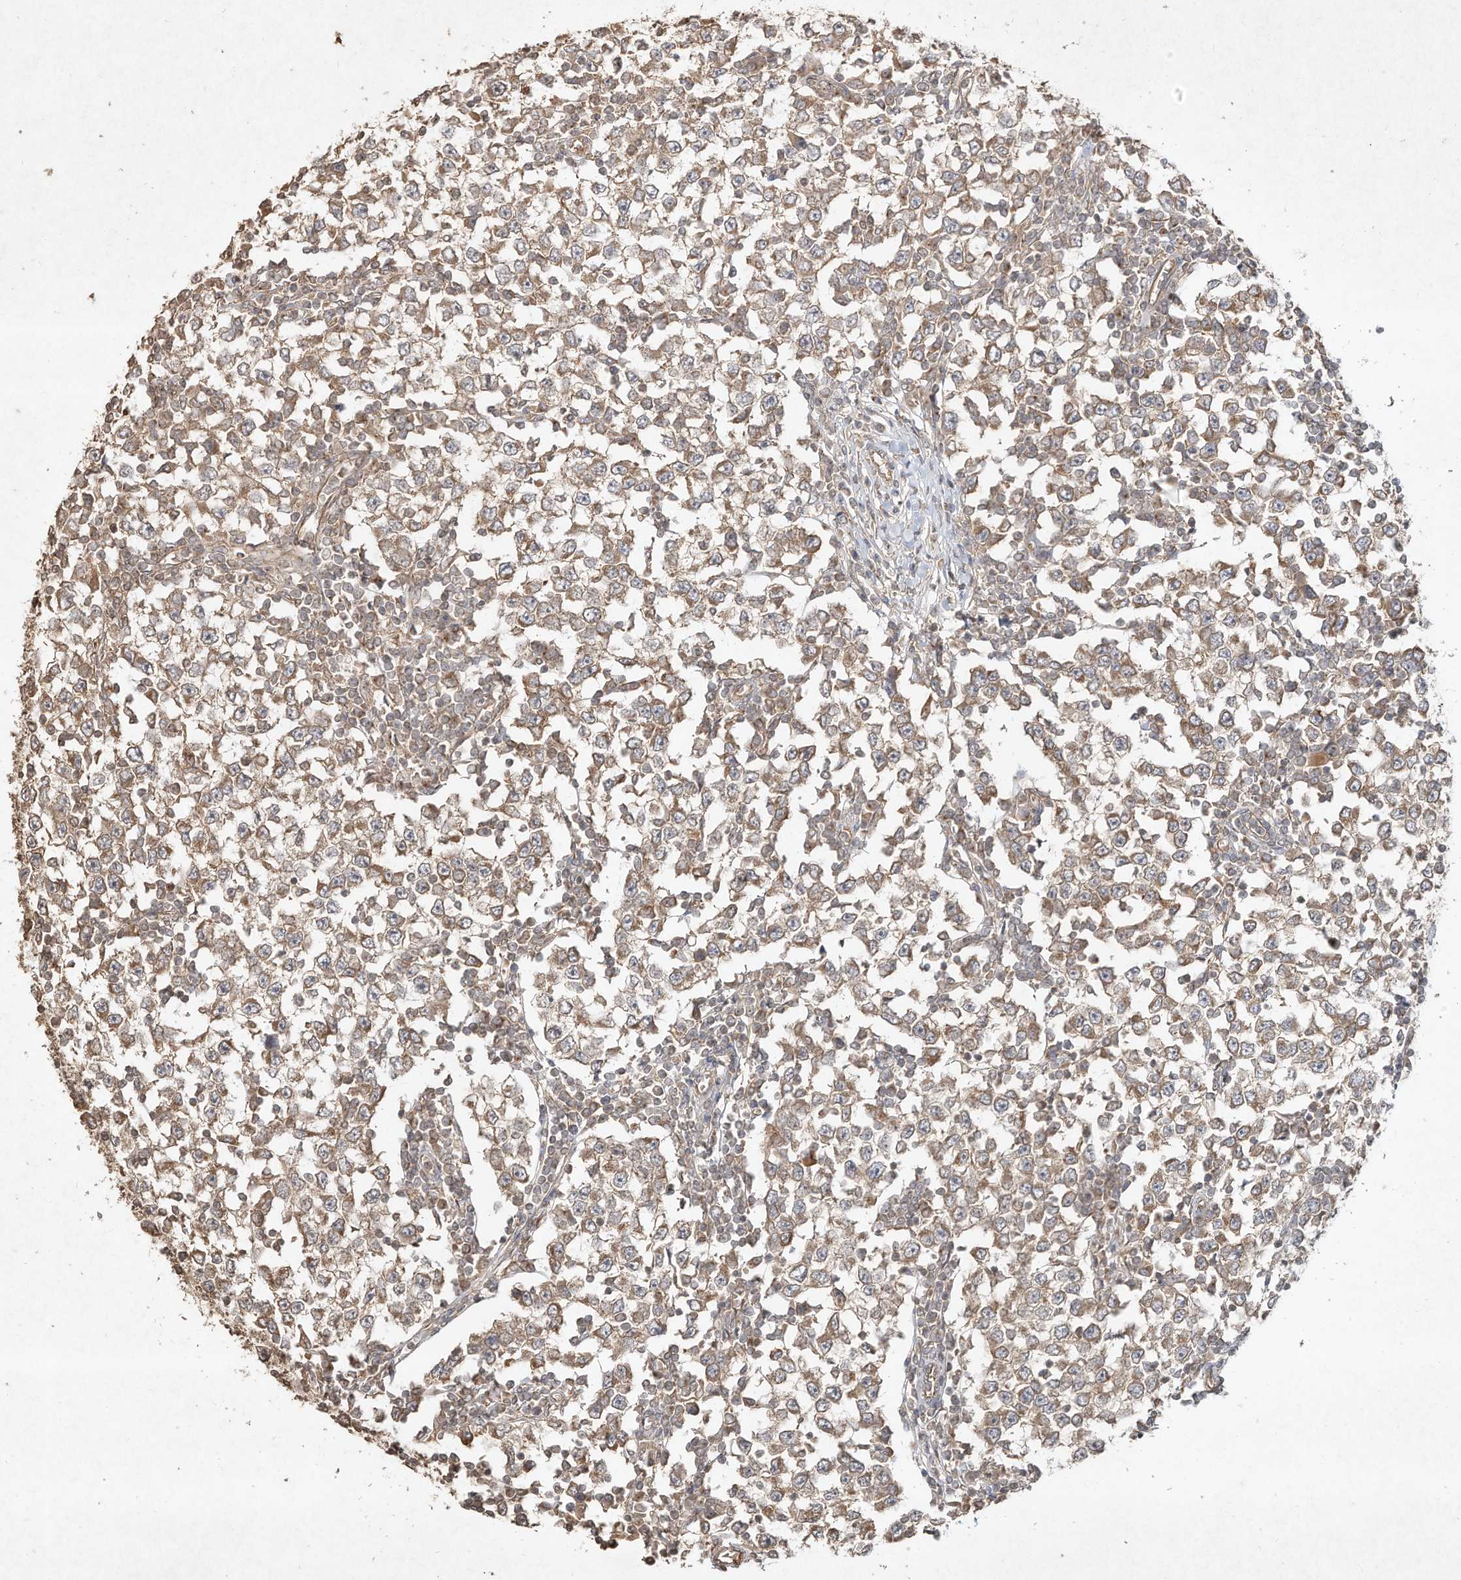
{"staining": {"intensity": "moderate", "quantity": ">75%", "location": "cytoplasmic/membranous"}, "tissue": "testis cancer", "cell_type": "Tumor cells", "image_type": "cancer", "snomed": [{"axis": "morphology", "description": "Seminoma, NOS"}, {"axis": "topography", "description": "Testis"}], "caption": "High-power microscopy captured an IHC histopathology image of testis cancer (seminoma), revealing moderate cytoplasmic/membranous staining in approximately >75% of tumor cells. (DAB = brown stain, brightfield microscopy at high magnification).", "gene": "DYNC1I2", "patient": {"sex": "male", "age": 65}}